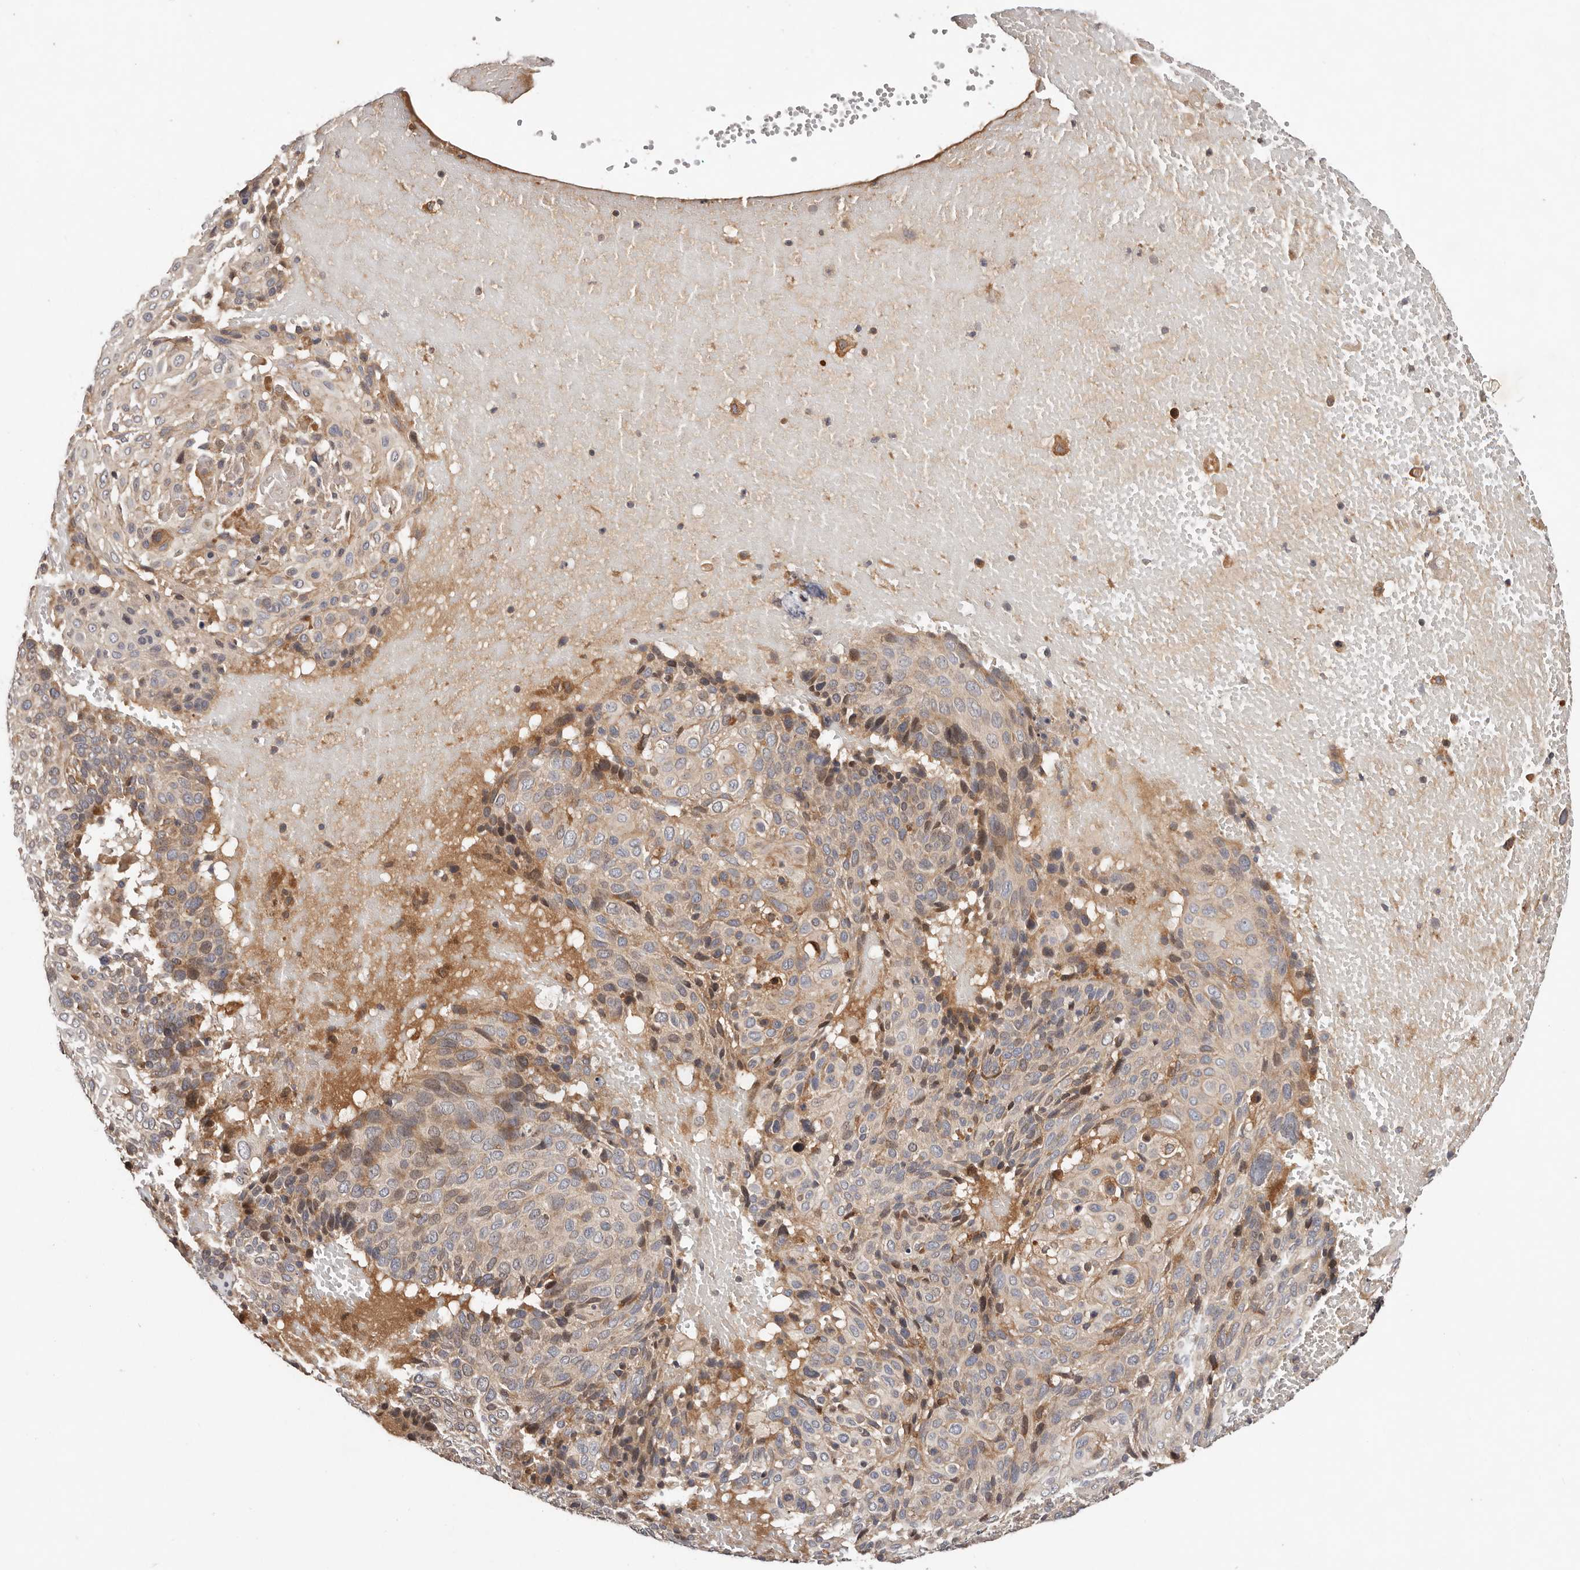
{"staining": {"intensity": "moderate", "quantity": "25%-75%", "location": "cytoplasmic/membranous"}, "tissue": "cervical cancer", "cell_type": "Tumor cells", "image_type": "cancer", "snomed": [{"axis": "morphology", "description": "Squamous cell carcinoma, NOS"}, {"axis": "topography", "description": "Cervix"}], "caption": "Immunohistochemical staining of cervical cancer displays medium levels of moderate cytoplasmic/membranous protein staining in about 25%-75% of tumor cells.", "gene": "MACF1", "patient": {"sex": "female", "age": 74}}